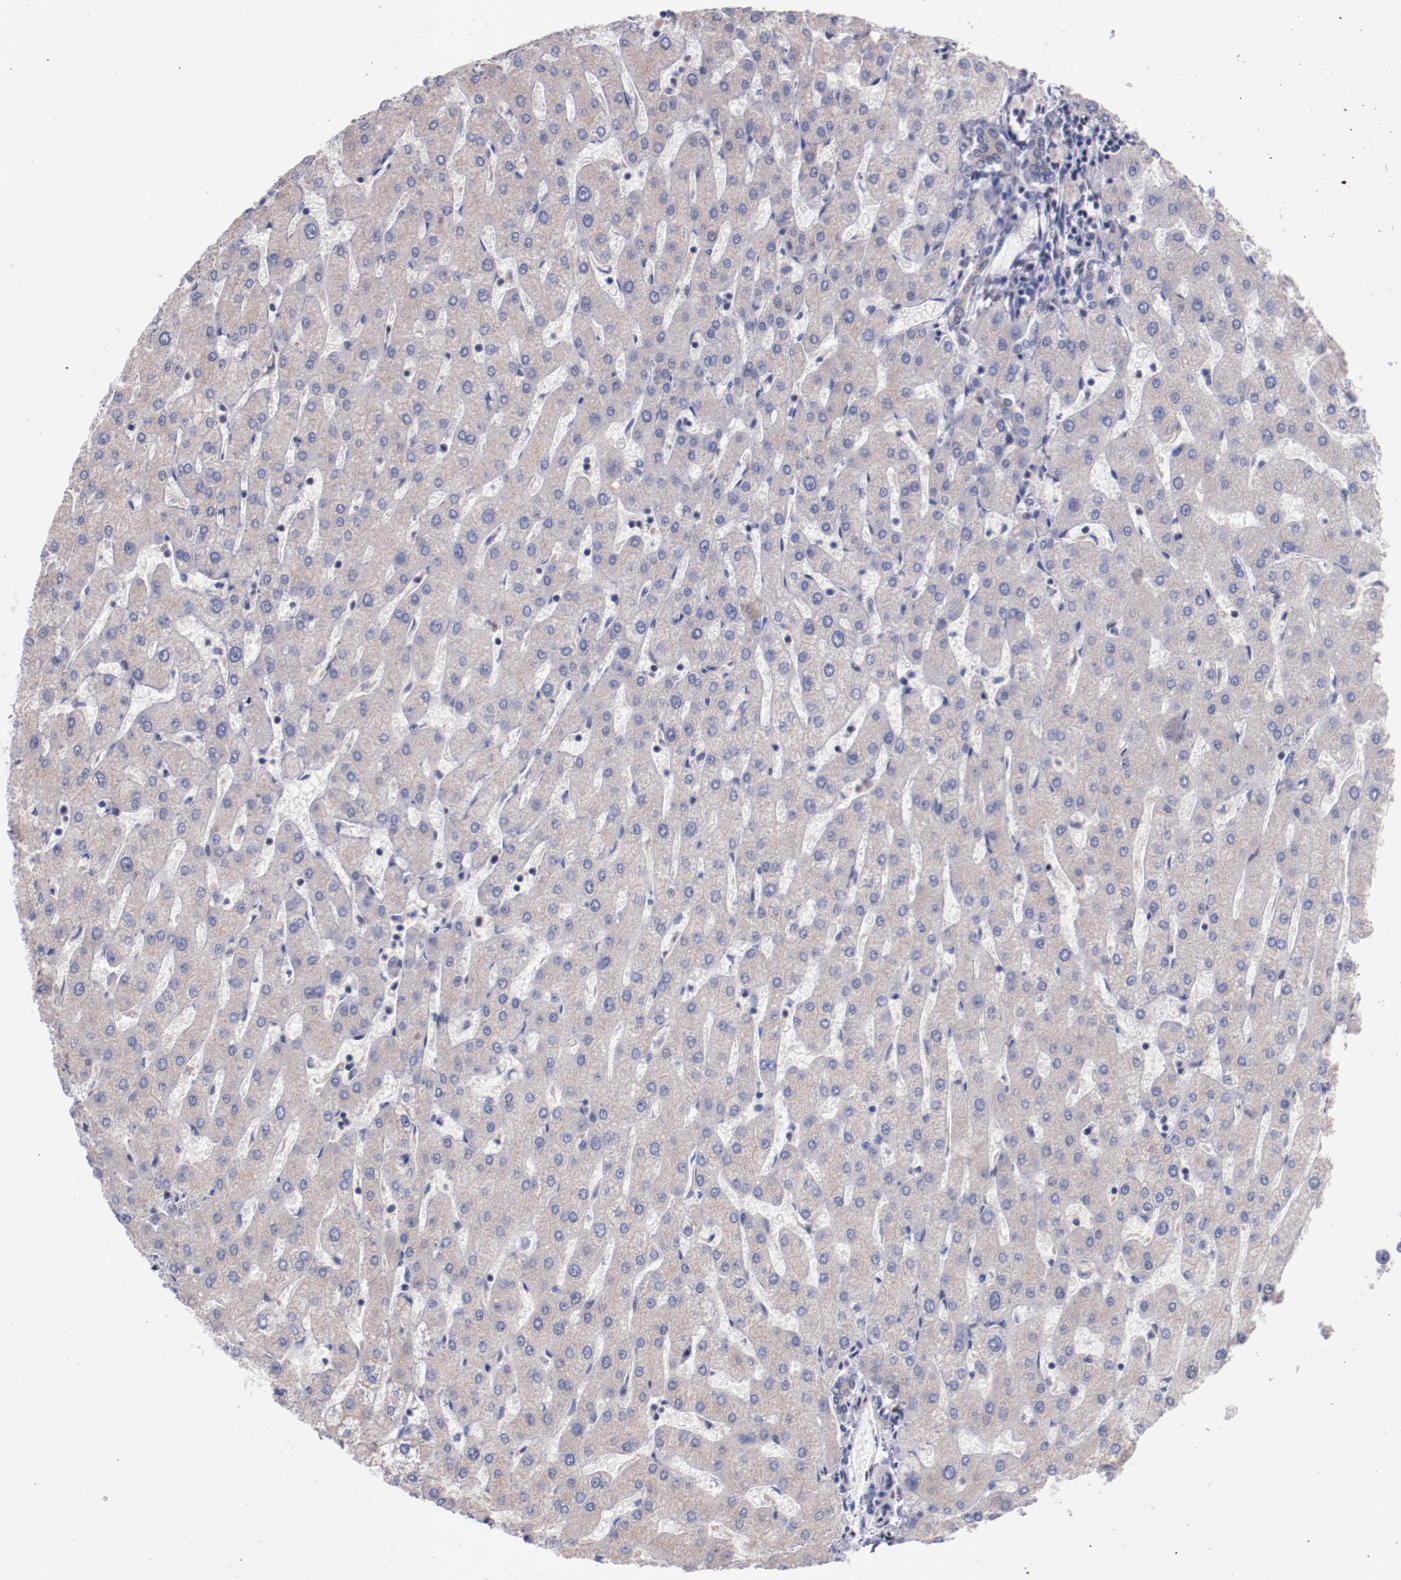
{"staining": {"intensity": "negative", "quantity": "none", "location": "none"}, "tissue": "liver", "cell_type": "Cholangiocytes", "image_type": "normal", "snomed": [{"axis": "morphology", "description": "Normal tissue, NOS"}, {"axis": "topography", "description": "Liver"}], "caption": "Immunohistochemistry (IHC) image of unremarkable liver: liver stained with DAB reveals no significant protein expression in cholangiocytes. (DAB (3,3'-diaminobenzidine) IHC, high magnification).", "gene": "SRF", "patient": {"sex": "male", "age": 67}}